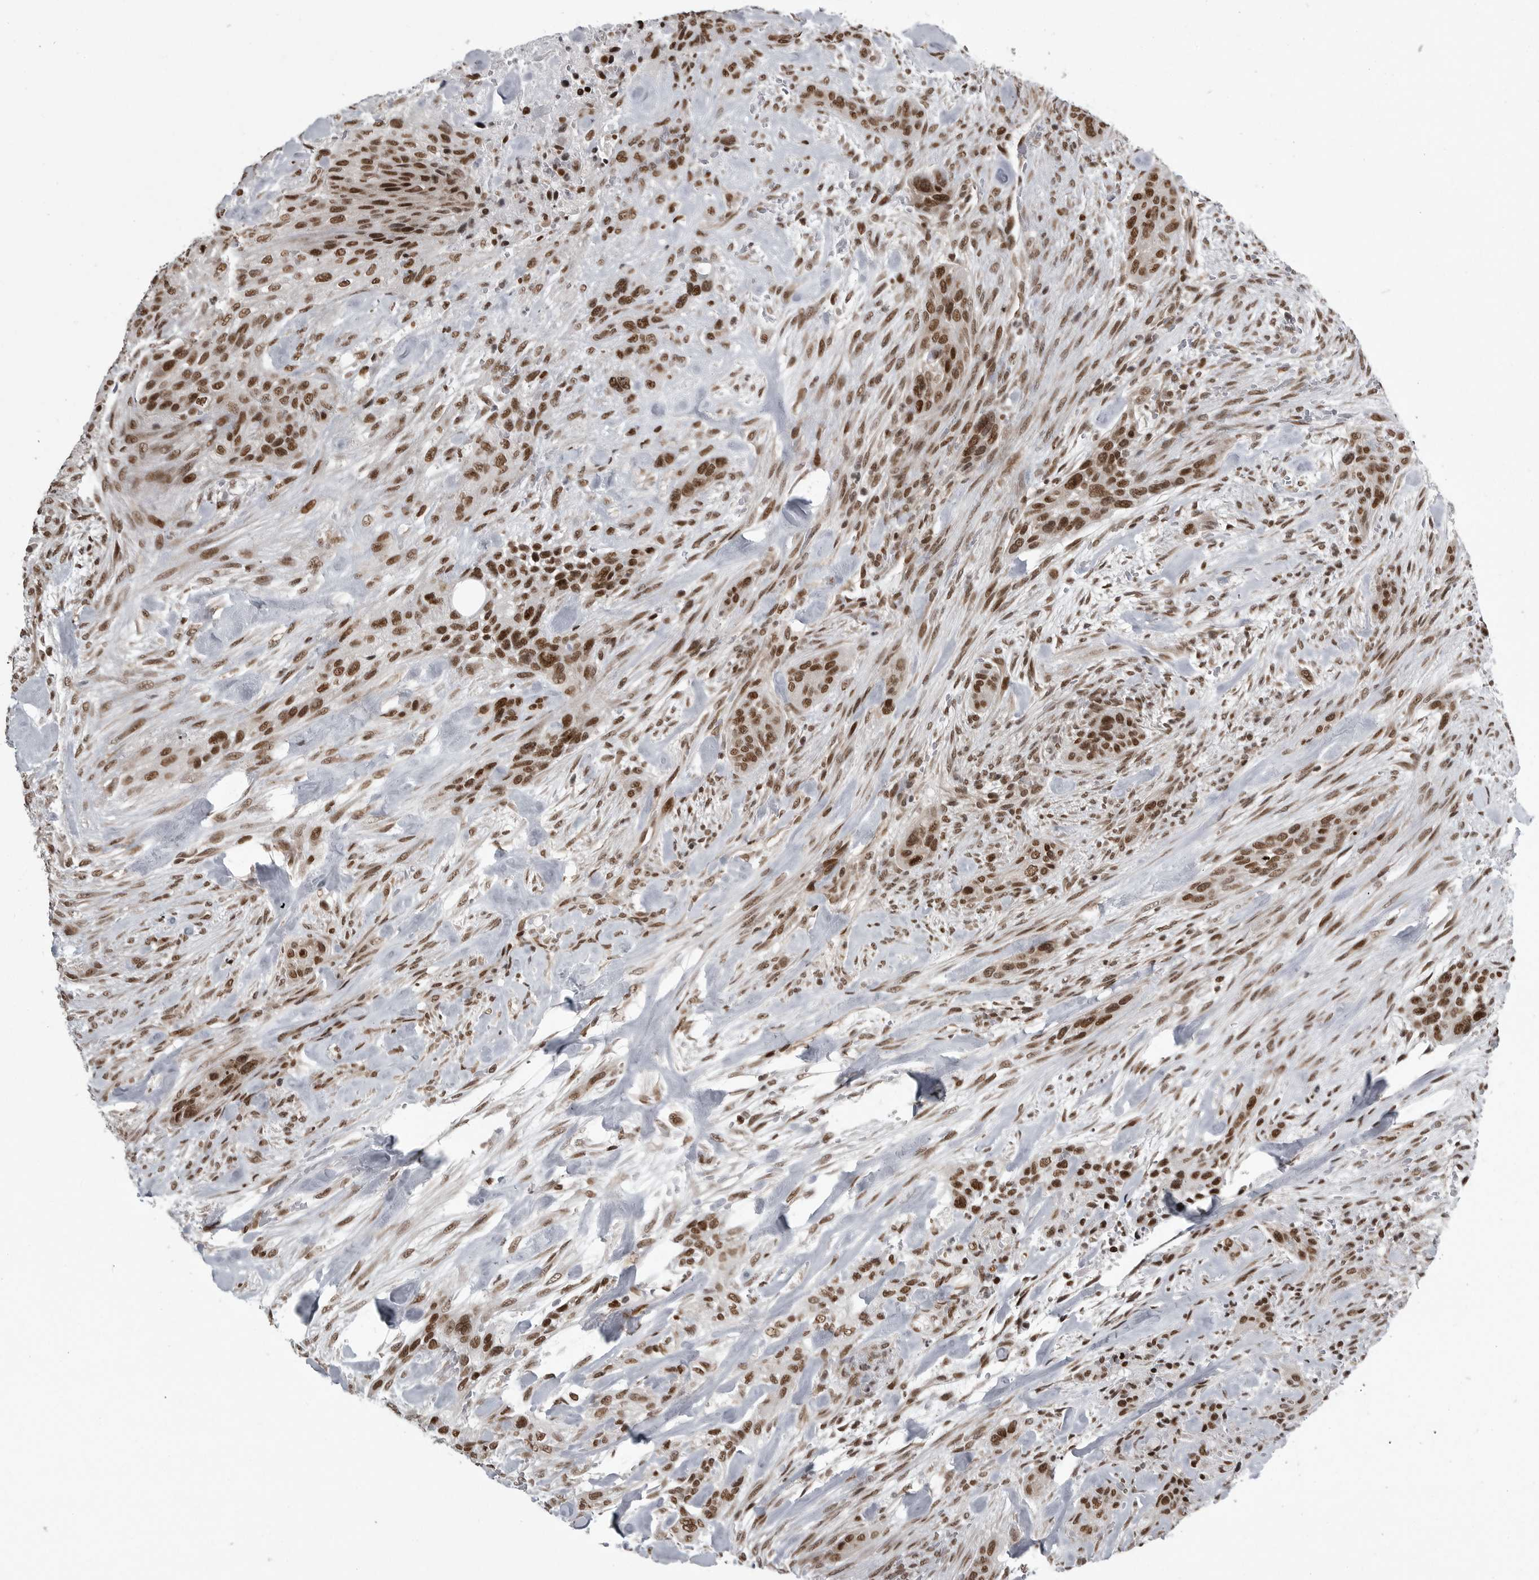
{"staining": {"intensity": "moderate", "quantity": ">75%", "location": "nuclear"}, "tissue": "urothelial cancer", "cell_type": "Tumor cells", "image_type": "cancer", "snomed": [{"axis": "morphology", "description": "Urothelial carcinoma, High grade"}, {"axis": "topography", "description": "Urinary bladder"}], "caption": "This is a micrograph of immunohistochemistry (IHC) staining of urothelial cancer, which shows moderate staining in the nuclear of tumor cells.", "gene": "YAF2", "patient": {"sex": "male", "age": 35}}